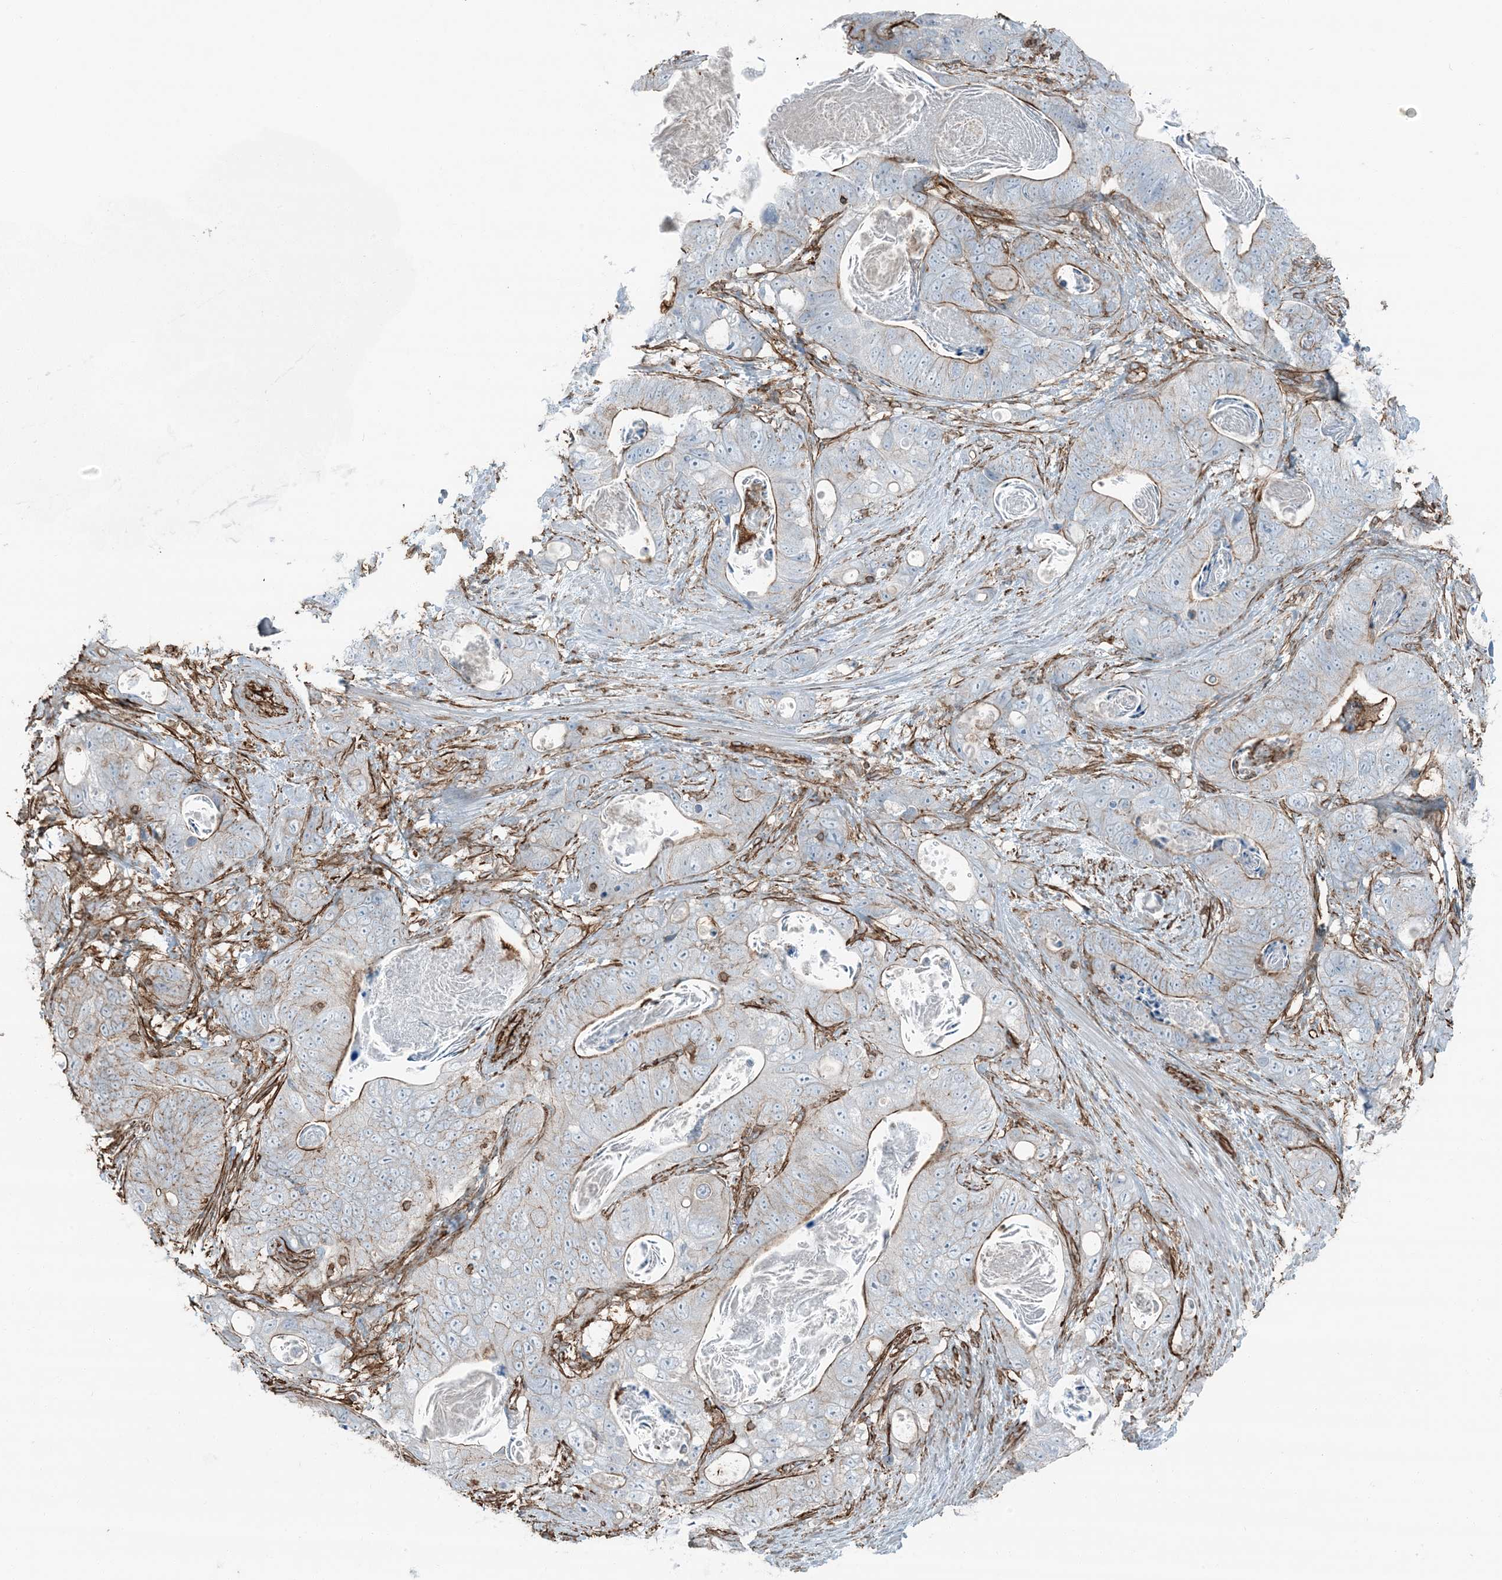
{"staining": {"intensity": "moderate", "quantity": "25%-75%", "location": "cytoplasmic/membranous"}, "tissue": "stomach cancer", "cell_type": "Tumor cells", "image_type": "cancer", "snomed": [{"axis": "morphology", "description": "Normal tissue, NOS"}, {"axis": "morphology", "description": "Adenocarcinoma, NOS"}, {"axis": "topography", "description": "Stomach"}], "caption": "Immunohistochemical staining of human stomach cancer exhibits moderate cytoplasmic/membranous protein expression in about 25%-75% of tumor cells.", "gene": "APOBEC3C", "patient": {"sex": "female", "age": 89}}